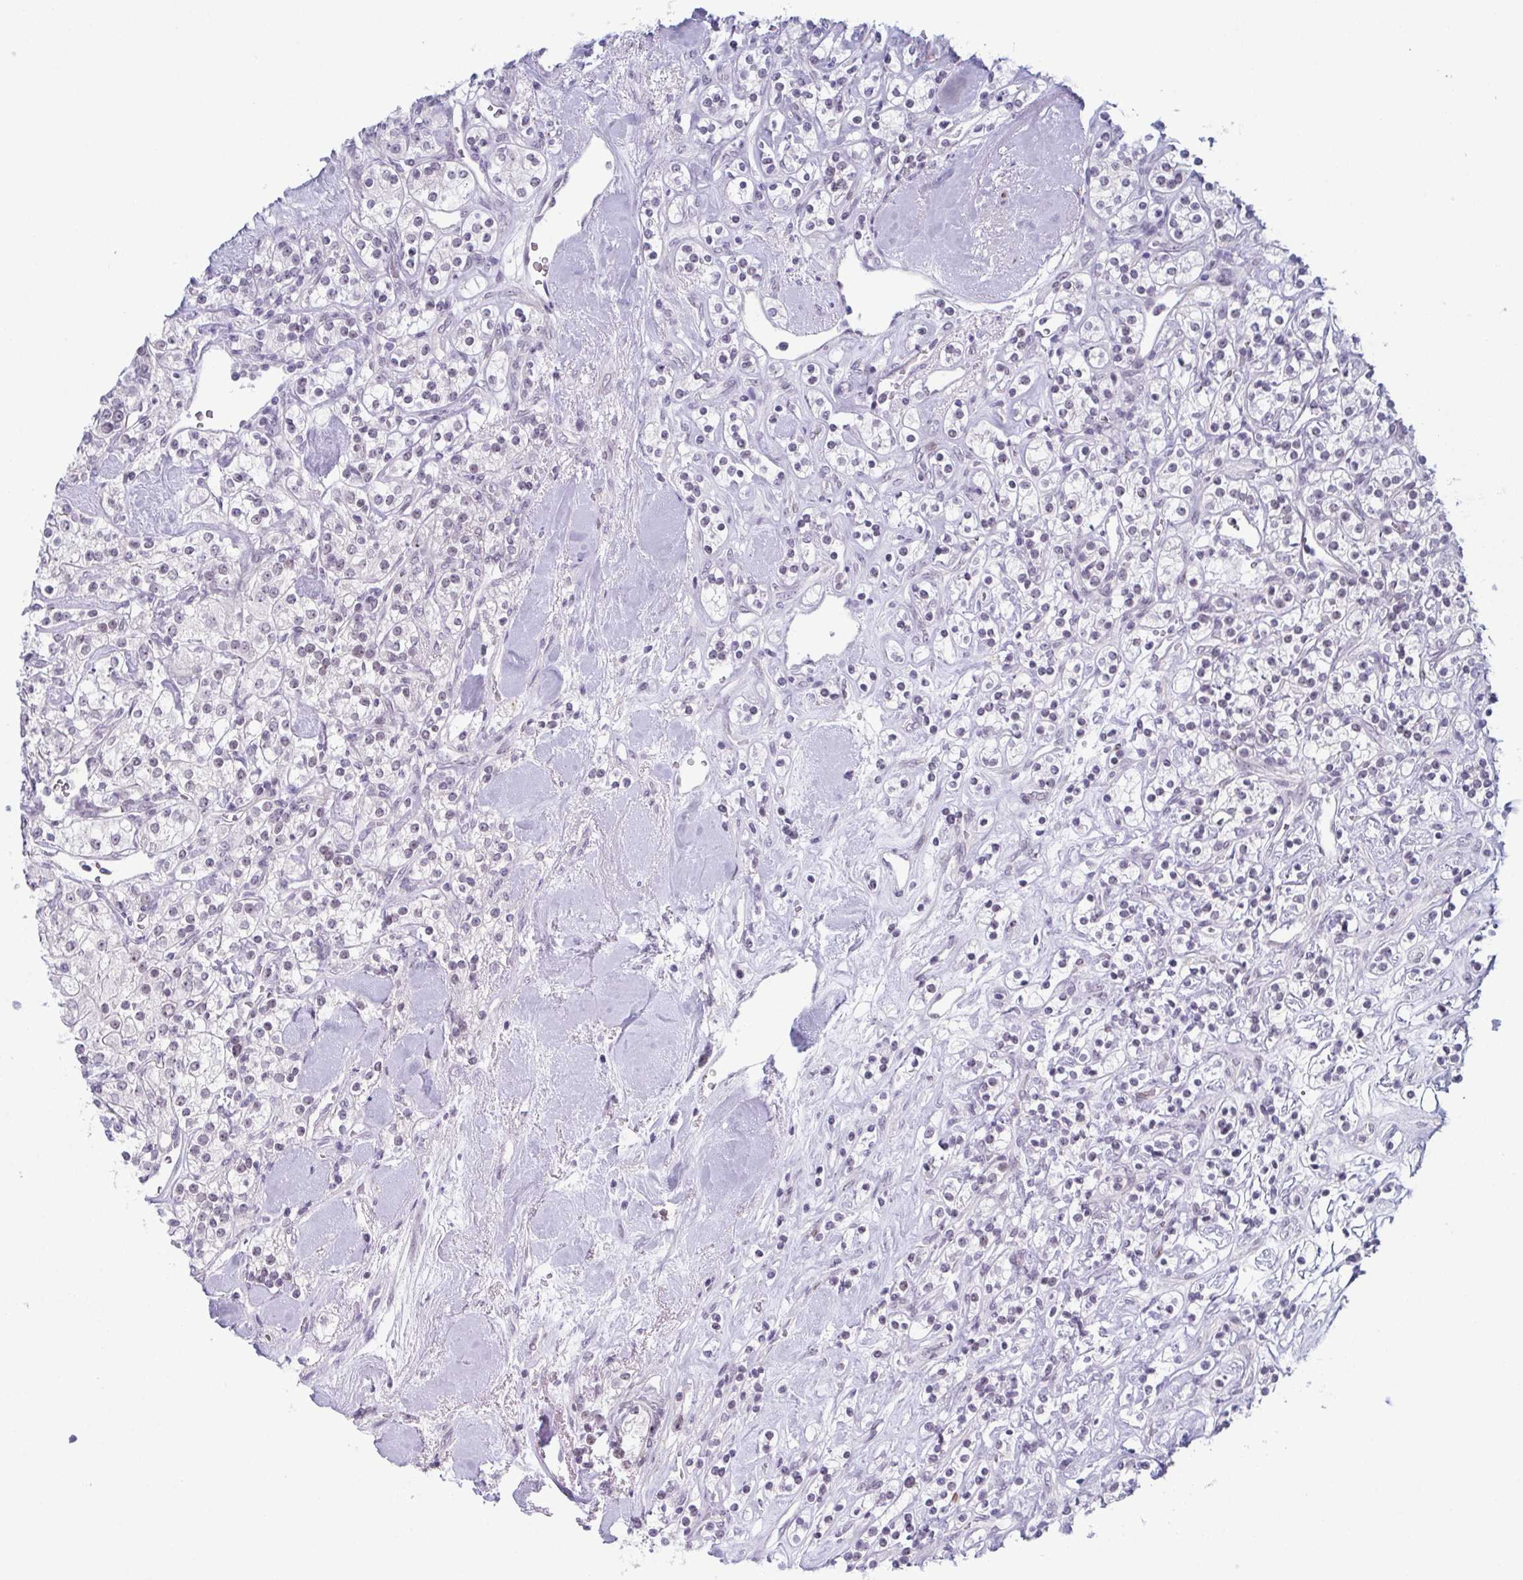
{"staining": {"intensity": "negative", "quantity": "none", "location": "none"}, "tissue": "renal cancer", "cell_type": "Tumor cells", "image_type": "cancer", "snomed": [{"axis": "morphology", "description": "Adenocarcinoma, NOS"}, {"axis": "topography", "description": "Kidney"}], "caption": "A high-resolution micrograph shows immunohistochemistry staining of adenocarcinoma (renal), which exhibits no significant staining in tumor cells.", "gene": "ZFP64", "patient": {"sex": "male", "age": 77}}